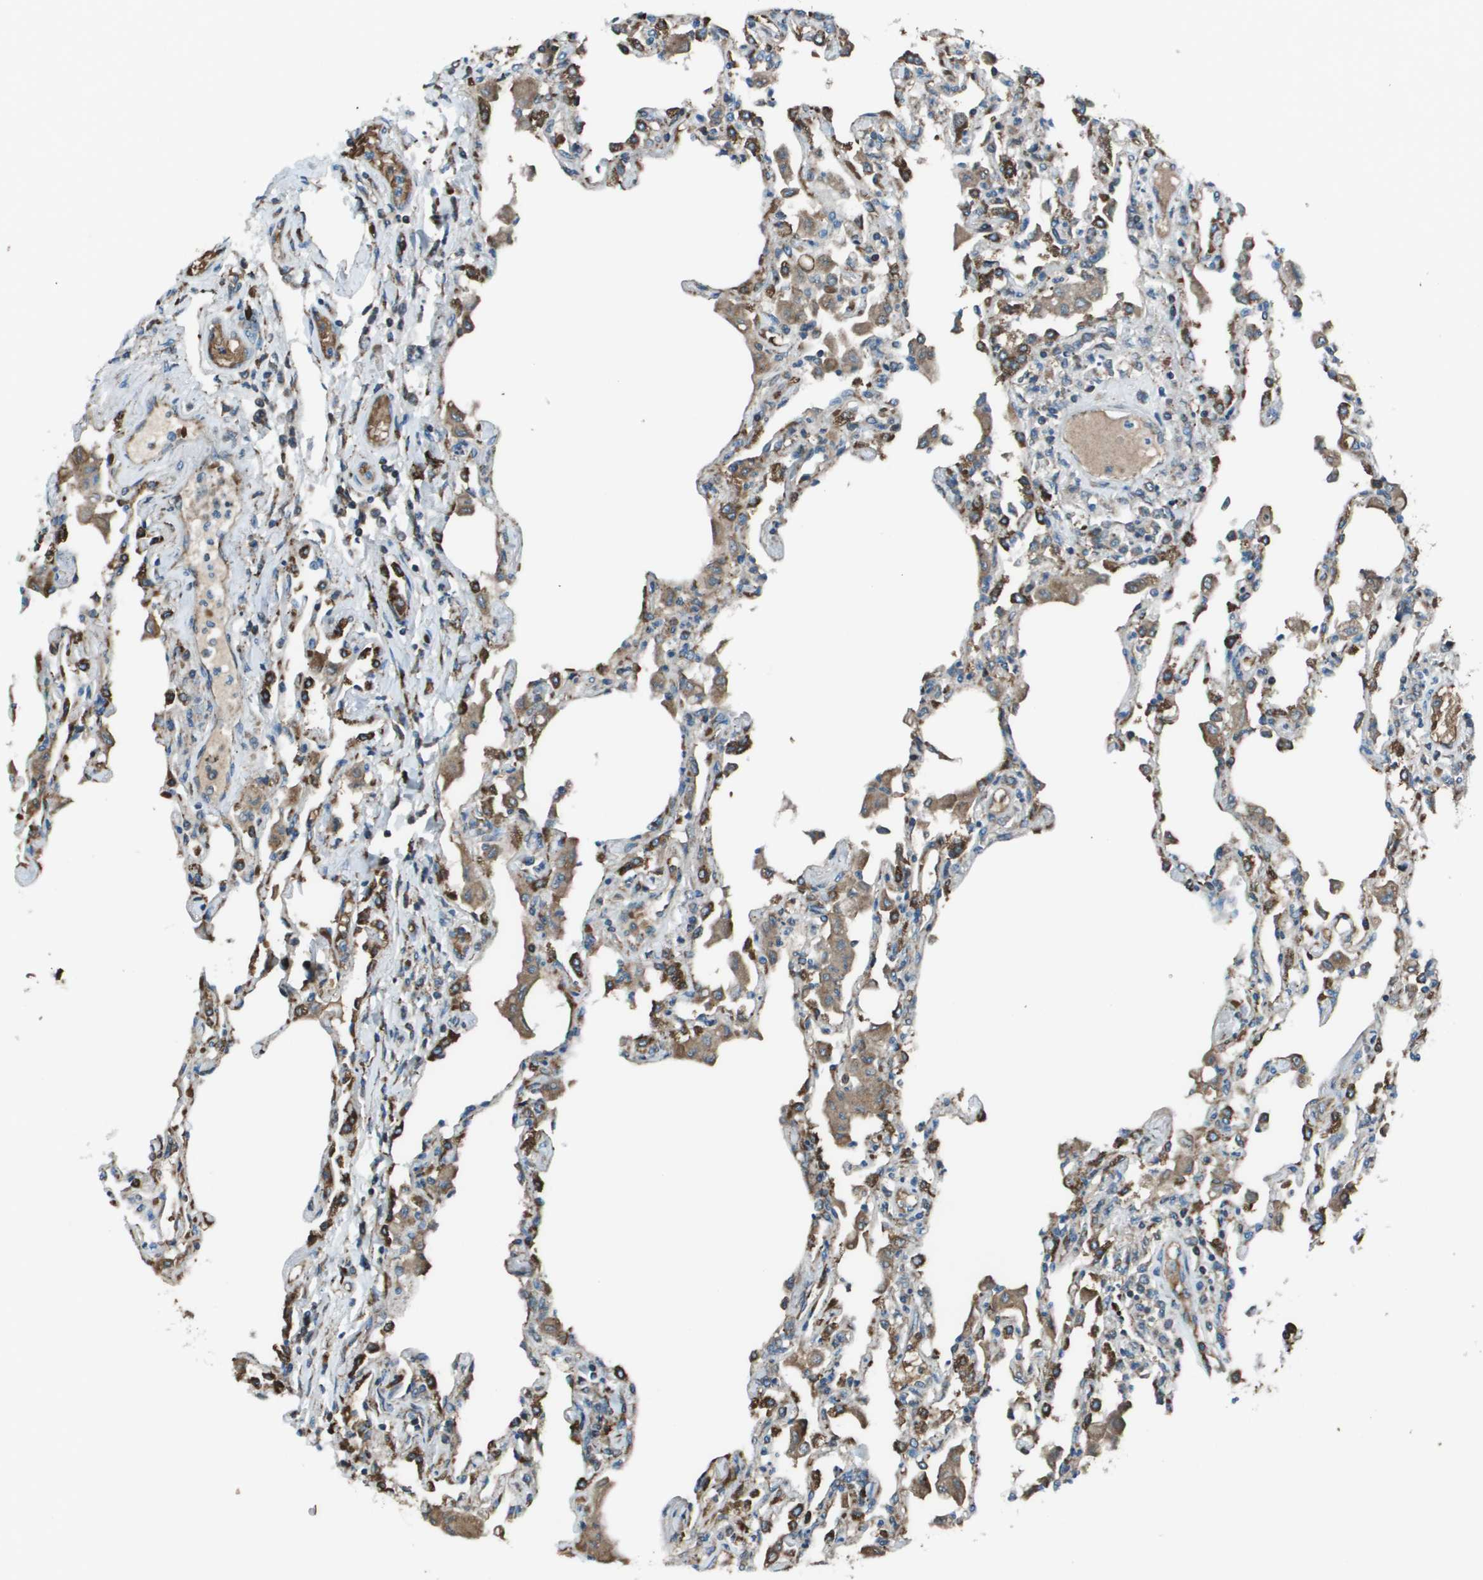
{"staining": {"intensity": "weak", "quantity": "<25%", "location": "cytoplasmic/membranous"}, "tissue": "lung", "cell_type": "Alveolar cells", "image_type": "normal", "snomed": [{"axis": "morphology", "description": "Normal tissue, NOS"}, {"axis": "topography", "description": "Bronchus"}, {"axis": "topography", "description": "Lung"}], "caption": "Alveolar cells show no significant positivity in benign lung. (Stains: DAB (3,3'-diaminobenzidine) IHC with hematoxylin counter stain, Microscopy: brightfield microscopy at high magnification).", "gene": "UTS2", "patient": {"sex": "female", "age": 49}}